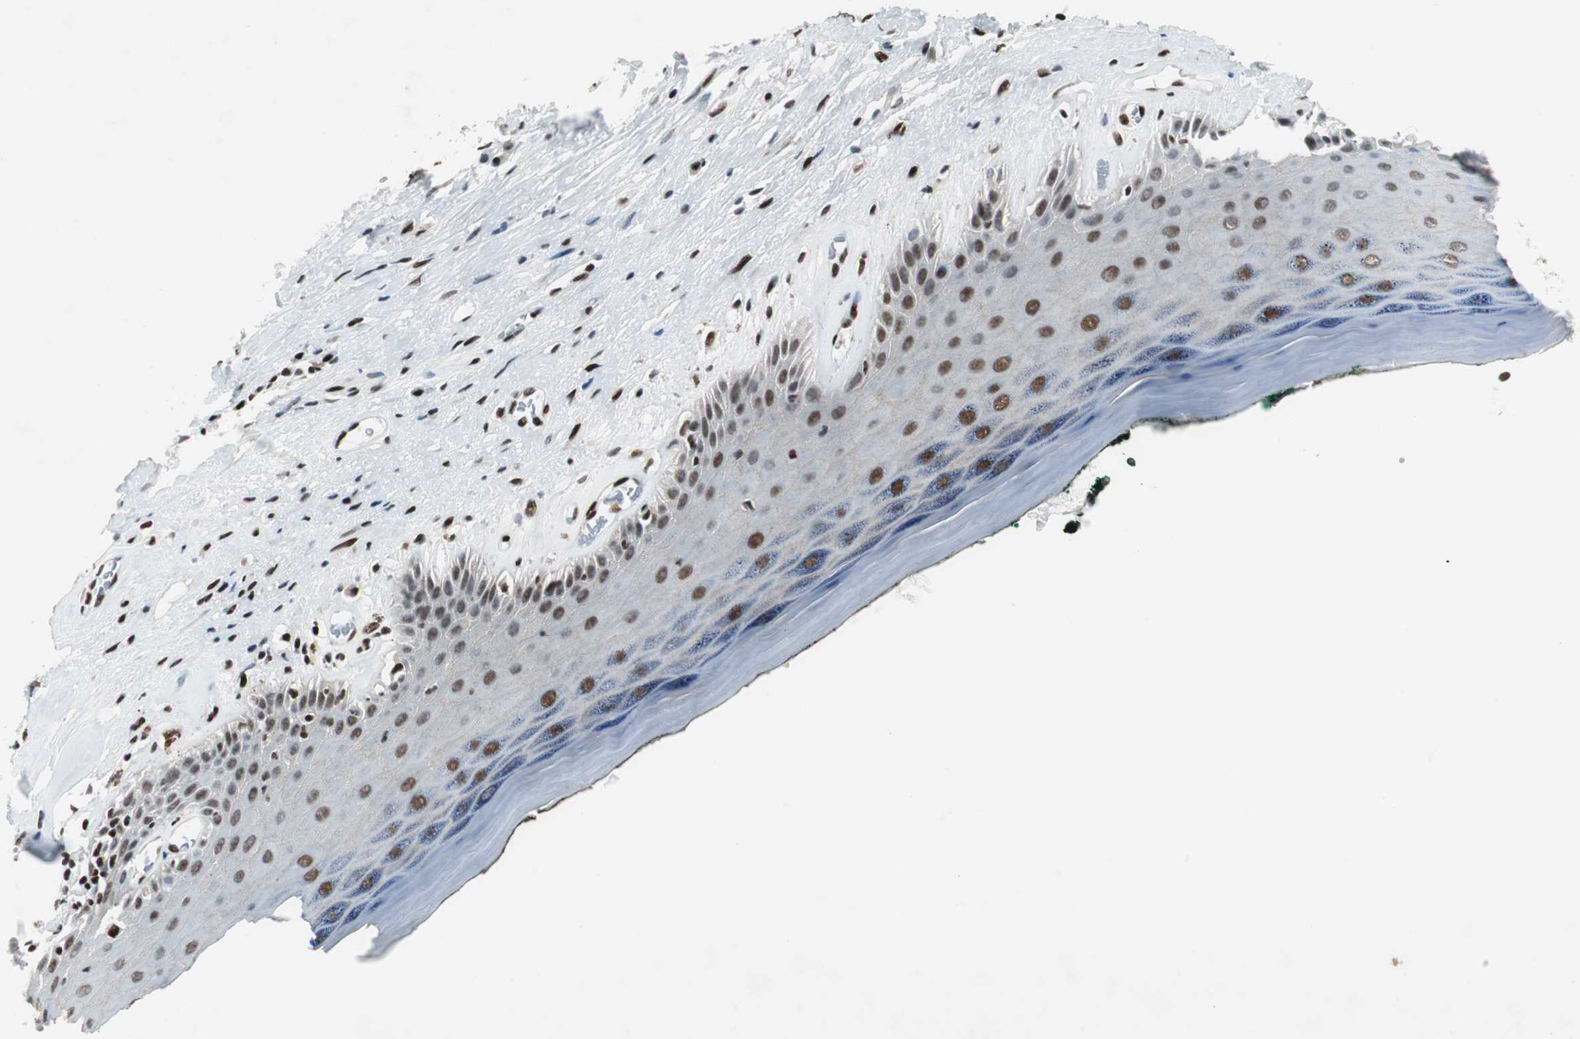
{"staining": {"intensity": "strong", "quantity": "25%-75%", "location": "nuclear"}, "tissue": "skin", "cell_type": "Epidermal cells", "image_type": "normal", "snomed": [{"axis": "morphology", "description": "Normal tissue, NOS"}, {"axis": "morphology", "description": "Inflammation, NOS"}, {"axis": "topography", "description": "Vulva"}], "caption": "High-magnification brightfield microscopy of unremarkable skin stained with DAB (brown) and counterstained with hematoxylin (blue). epidermal cells exhibit strong nuclear staining is seen in about25%-75% of cells. (DAB IHC, brown staining for protein, blue staining for nuclei).", "gene": "MEF2D", "patient": {"sex": "female", "age": 84}}